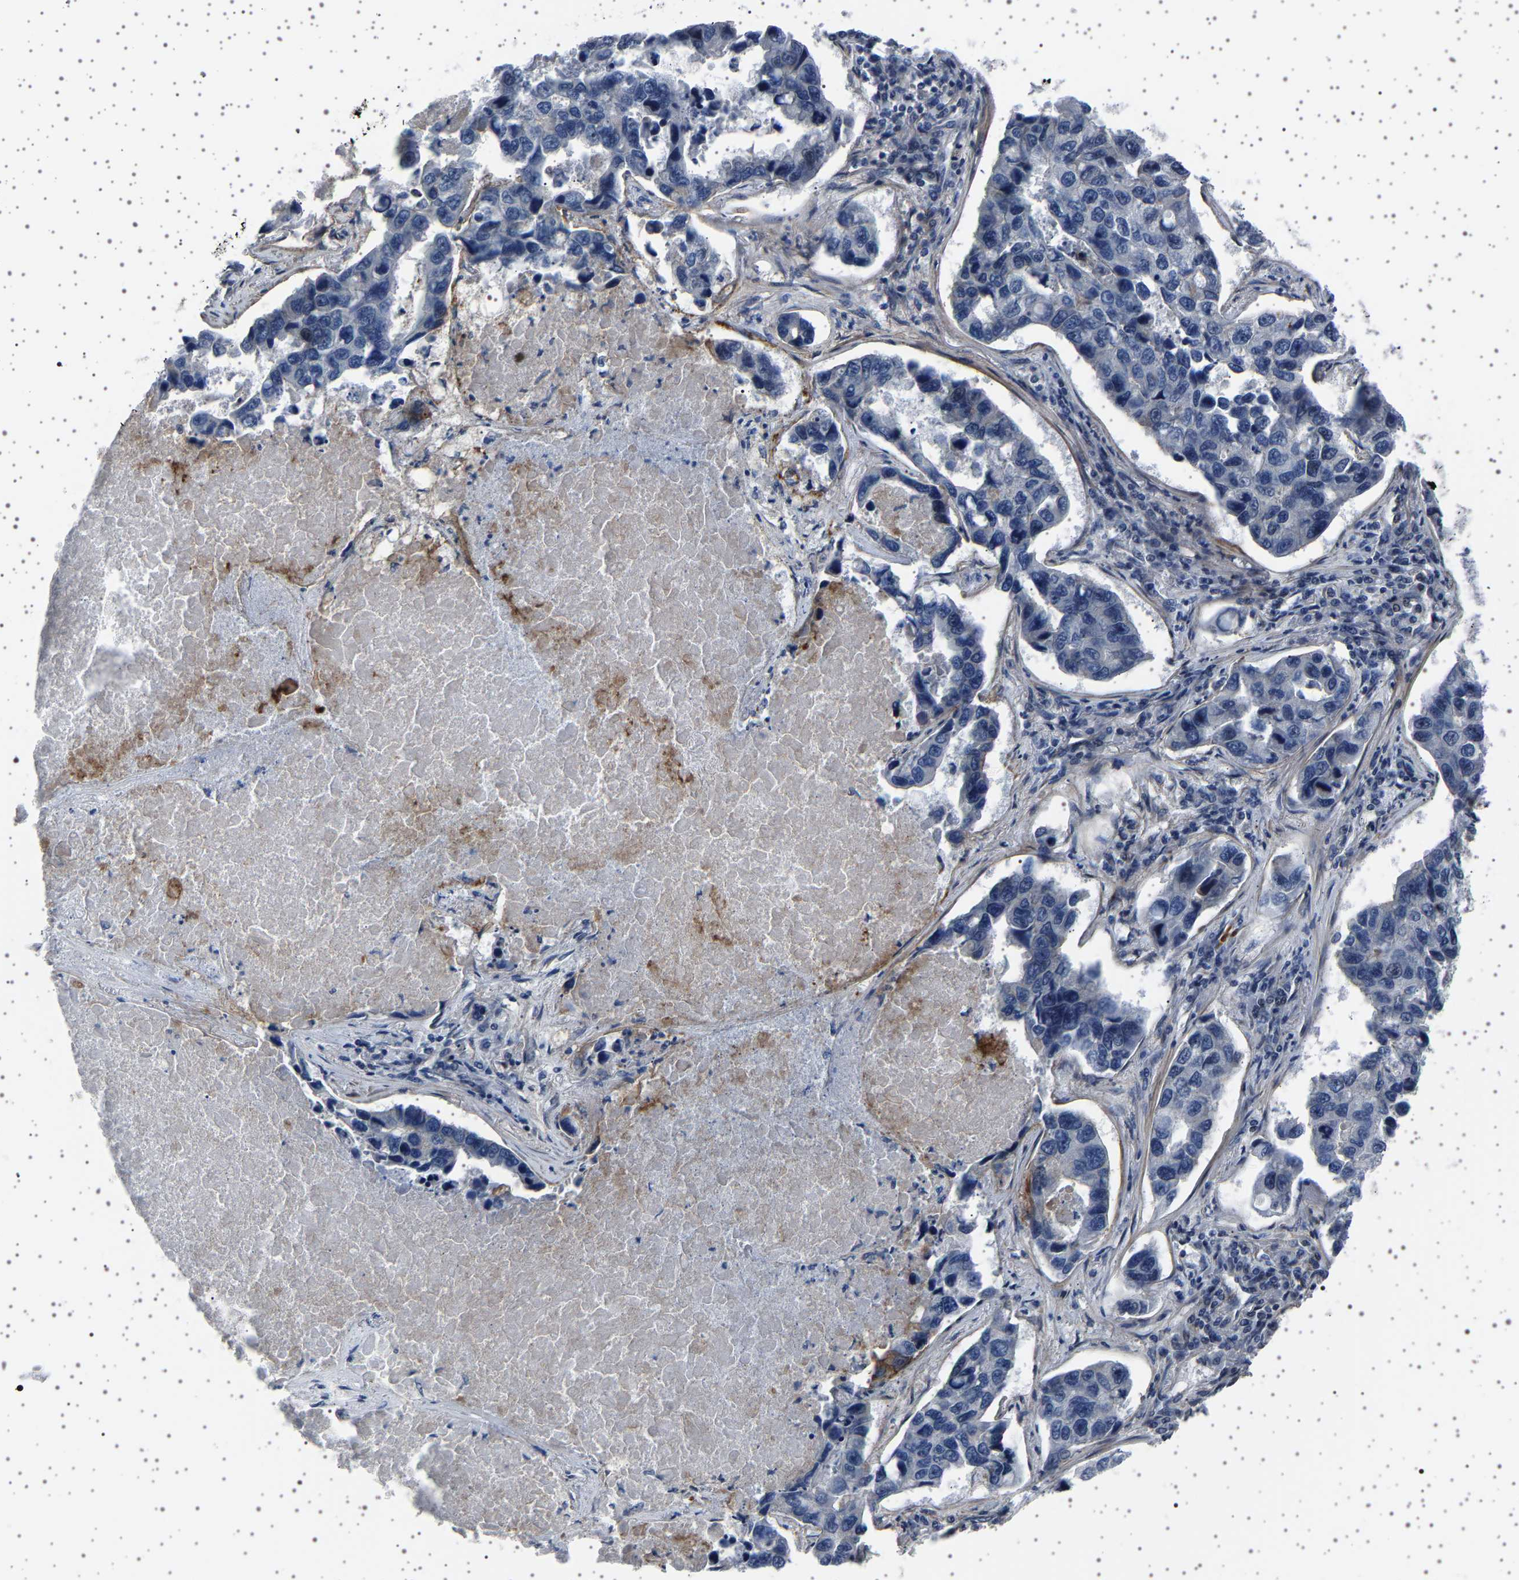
{"staining": {"intensity": "negative", "quantity": "none", "location": "none"}, "tissue": "lung cancer", "cell_type": "Tumor cells", "image_type": "cancer", "snomed": [{"axis": "morphology", "description": "Adenocarcinoma, NOS"}, {"axis": "topography", "description": "Lung"}], "caption": "This is an immunohistochemistry (IHC) image of lung cancer (adenocarcinoma). There is no staining in tumor cells.", "gene": "PAK5", "patient": {"sex": "male", "age": 64}}